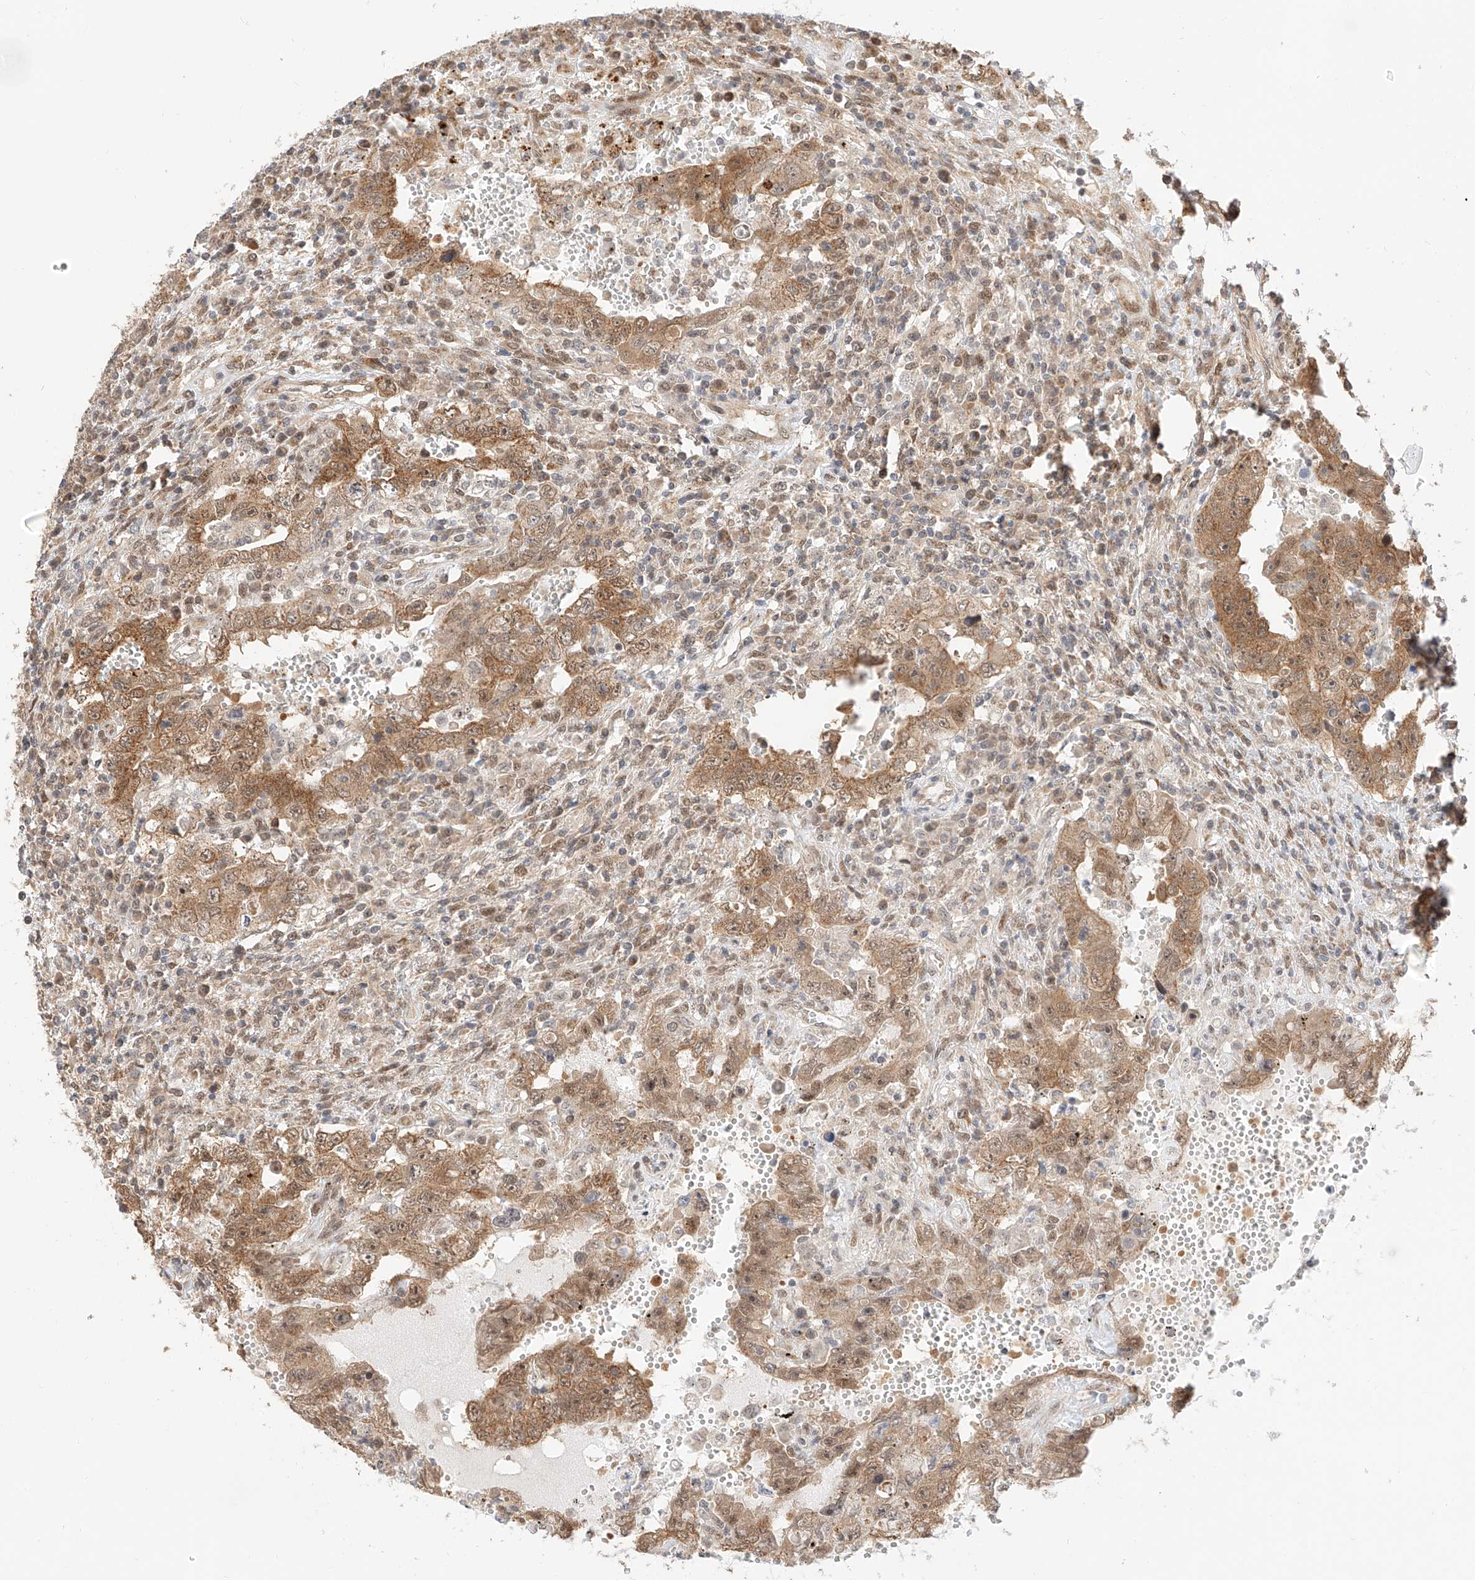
{"staining": {"intensity": "moderate", "quantity": ">75%", "location": "cytoplasmic/membranous,nuclear"}, "tissue": "testis cancer", "cell_type": "Tumor cells", "image_type": "cancer", "snomed": [{"axis": "morphology", "description": "Carcinoma, Embryonal, NOS"}, {"axis": "topography", "description": "Testis"}], "caption": "Immunohistochemistry of embryonal carcinoma (testis) shows medium levels of moderate cytoplasmic/membranous and nuclear expression in approximately >75% of tumor cells.", "gene": "EIF4H", "patient": {"sex": "male", "age": 26}}